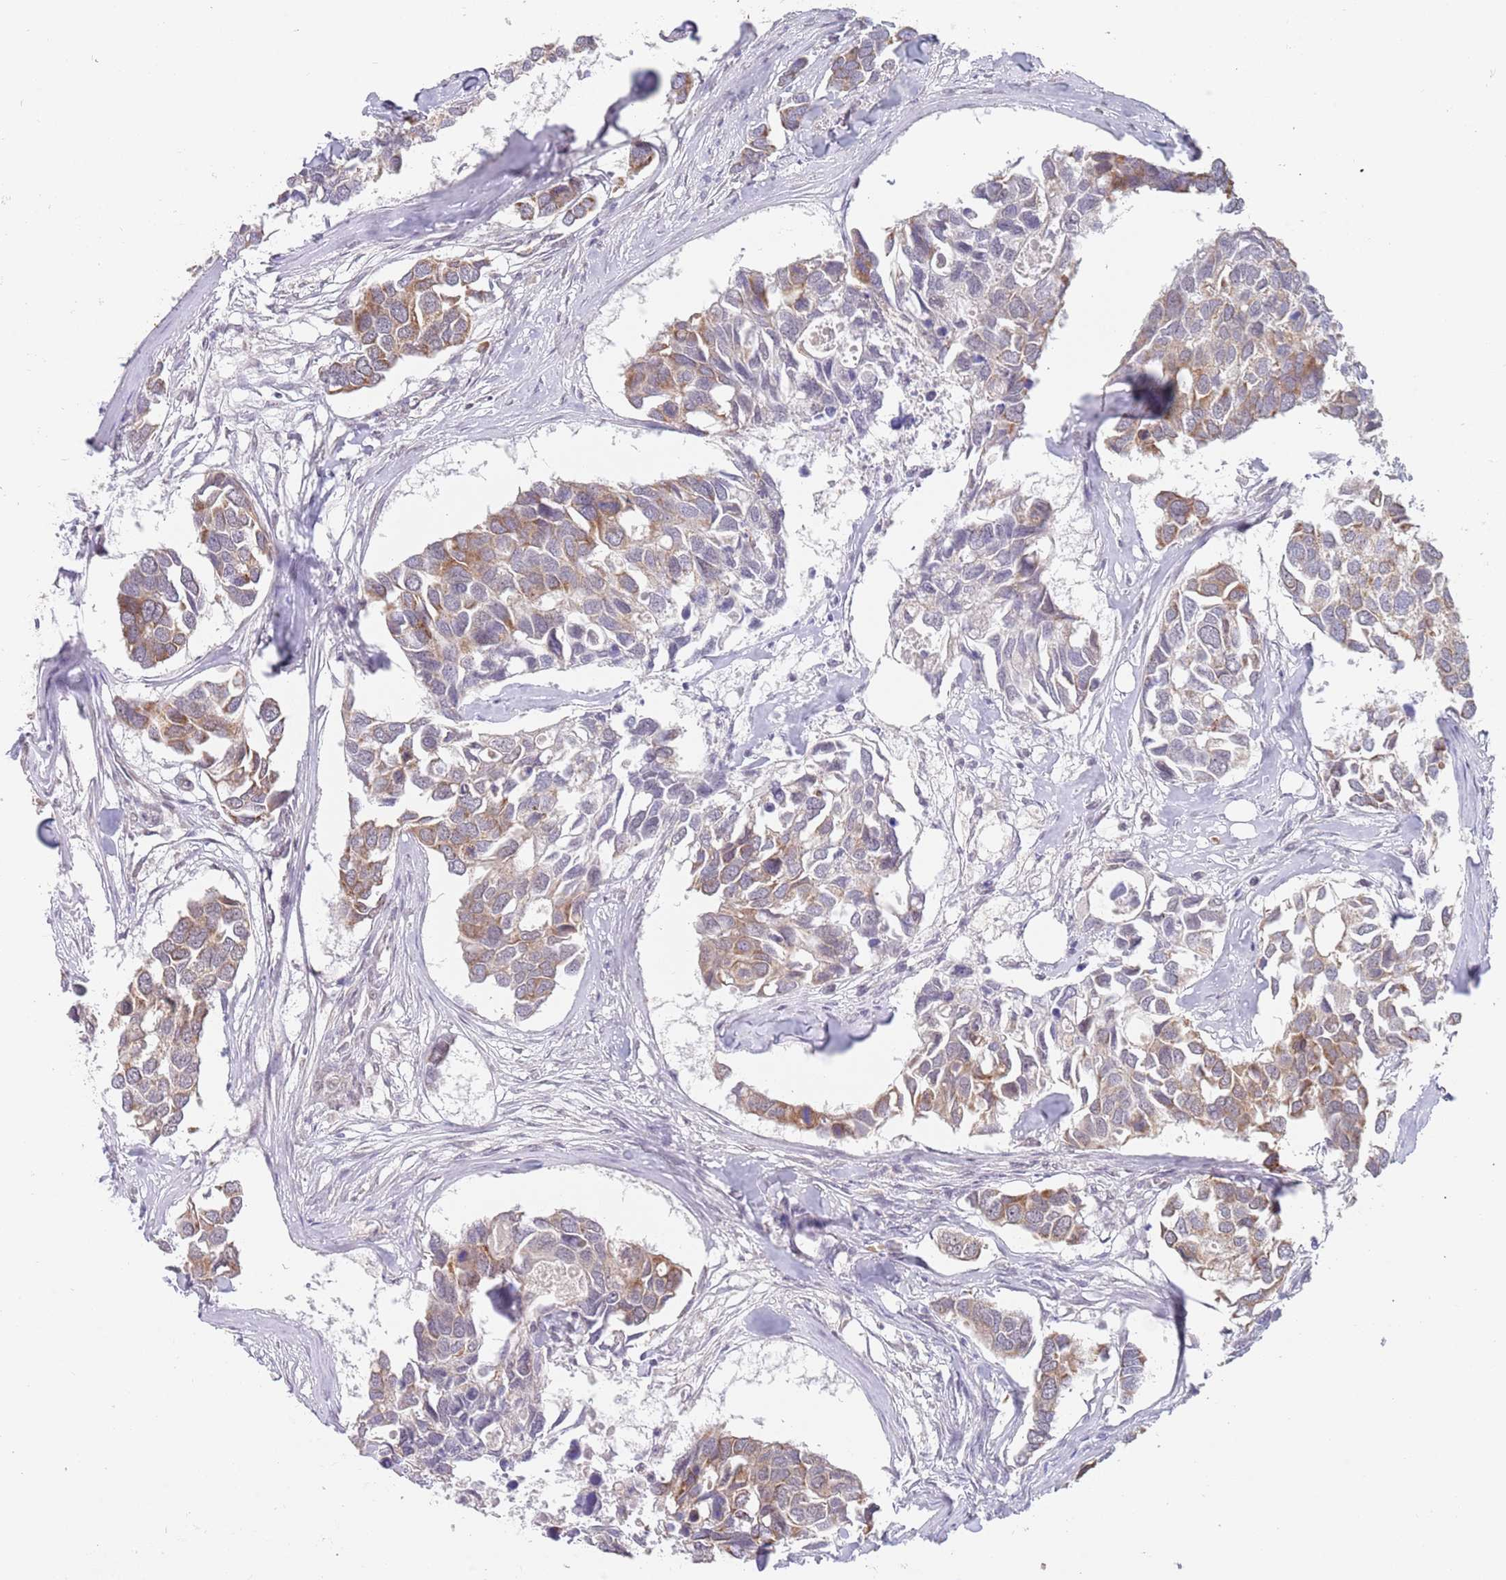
{"staining": {"intensity": "moderate", "quantity": "25%-75%", "location": "cytoplasmic/membranous"}, "tissue": "breast cancer", "cell_type": "Tumor cells", "image_type": "cancer", "snomed": [{"axis": "morphology", "description": "Duct carcinoma"}, {"axis": "topography", "description": "Breast"}], "caption": "Breast cancer was stained to show a protein in brown. There is medium levels of moderate cytoplasmic/membranous expression in about 25%-75% of tumor cells.", "gene": "UQCC3", "patient": {"sex": "female", "age": 83}}